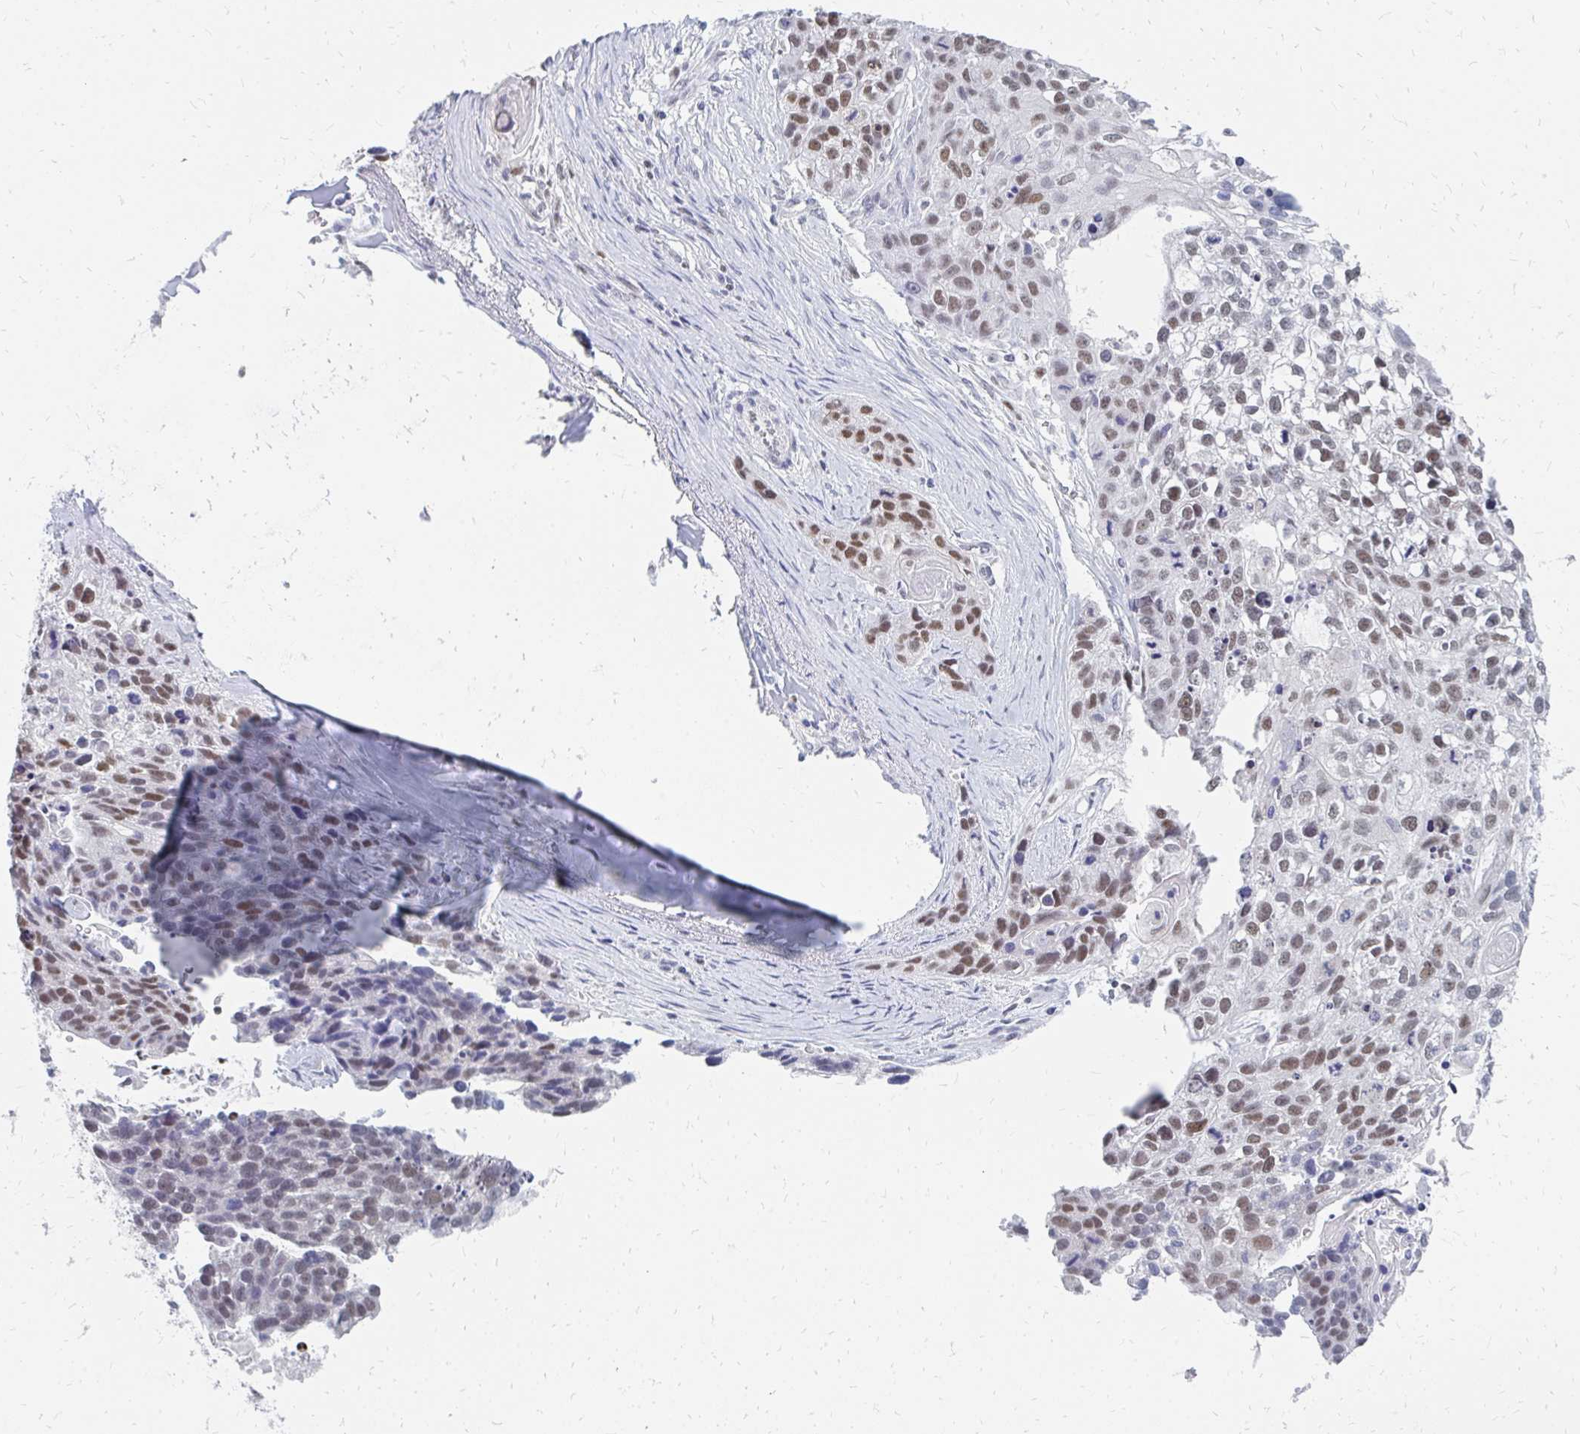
{"staining": {"intensity": "moderate", "quantity": "25%-75%", "location": "nuclear"}, "tissue": "lung cancer", "cell_type": "Tumor cells", "image_type": "cancer", "snomed": [{"axis": "morphology", "description": "Squamous cell carcinoma, NOS"}, {"axis": "topography", "description": "Lung"}], "caption": "Protein expression analysis of human squamous cell carcinoma (lung) reveals moderate nuclear expression in approximately 25%-75% of tumor cells. (brown staining indicates protein expression, while blue staining denotes nuclei).", "gene": "PLK3", "patient": {"sex": "male", "age": 74}}